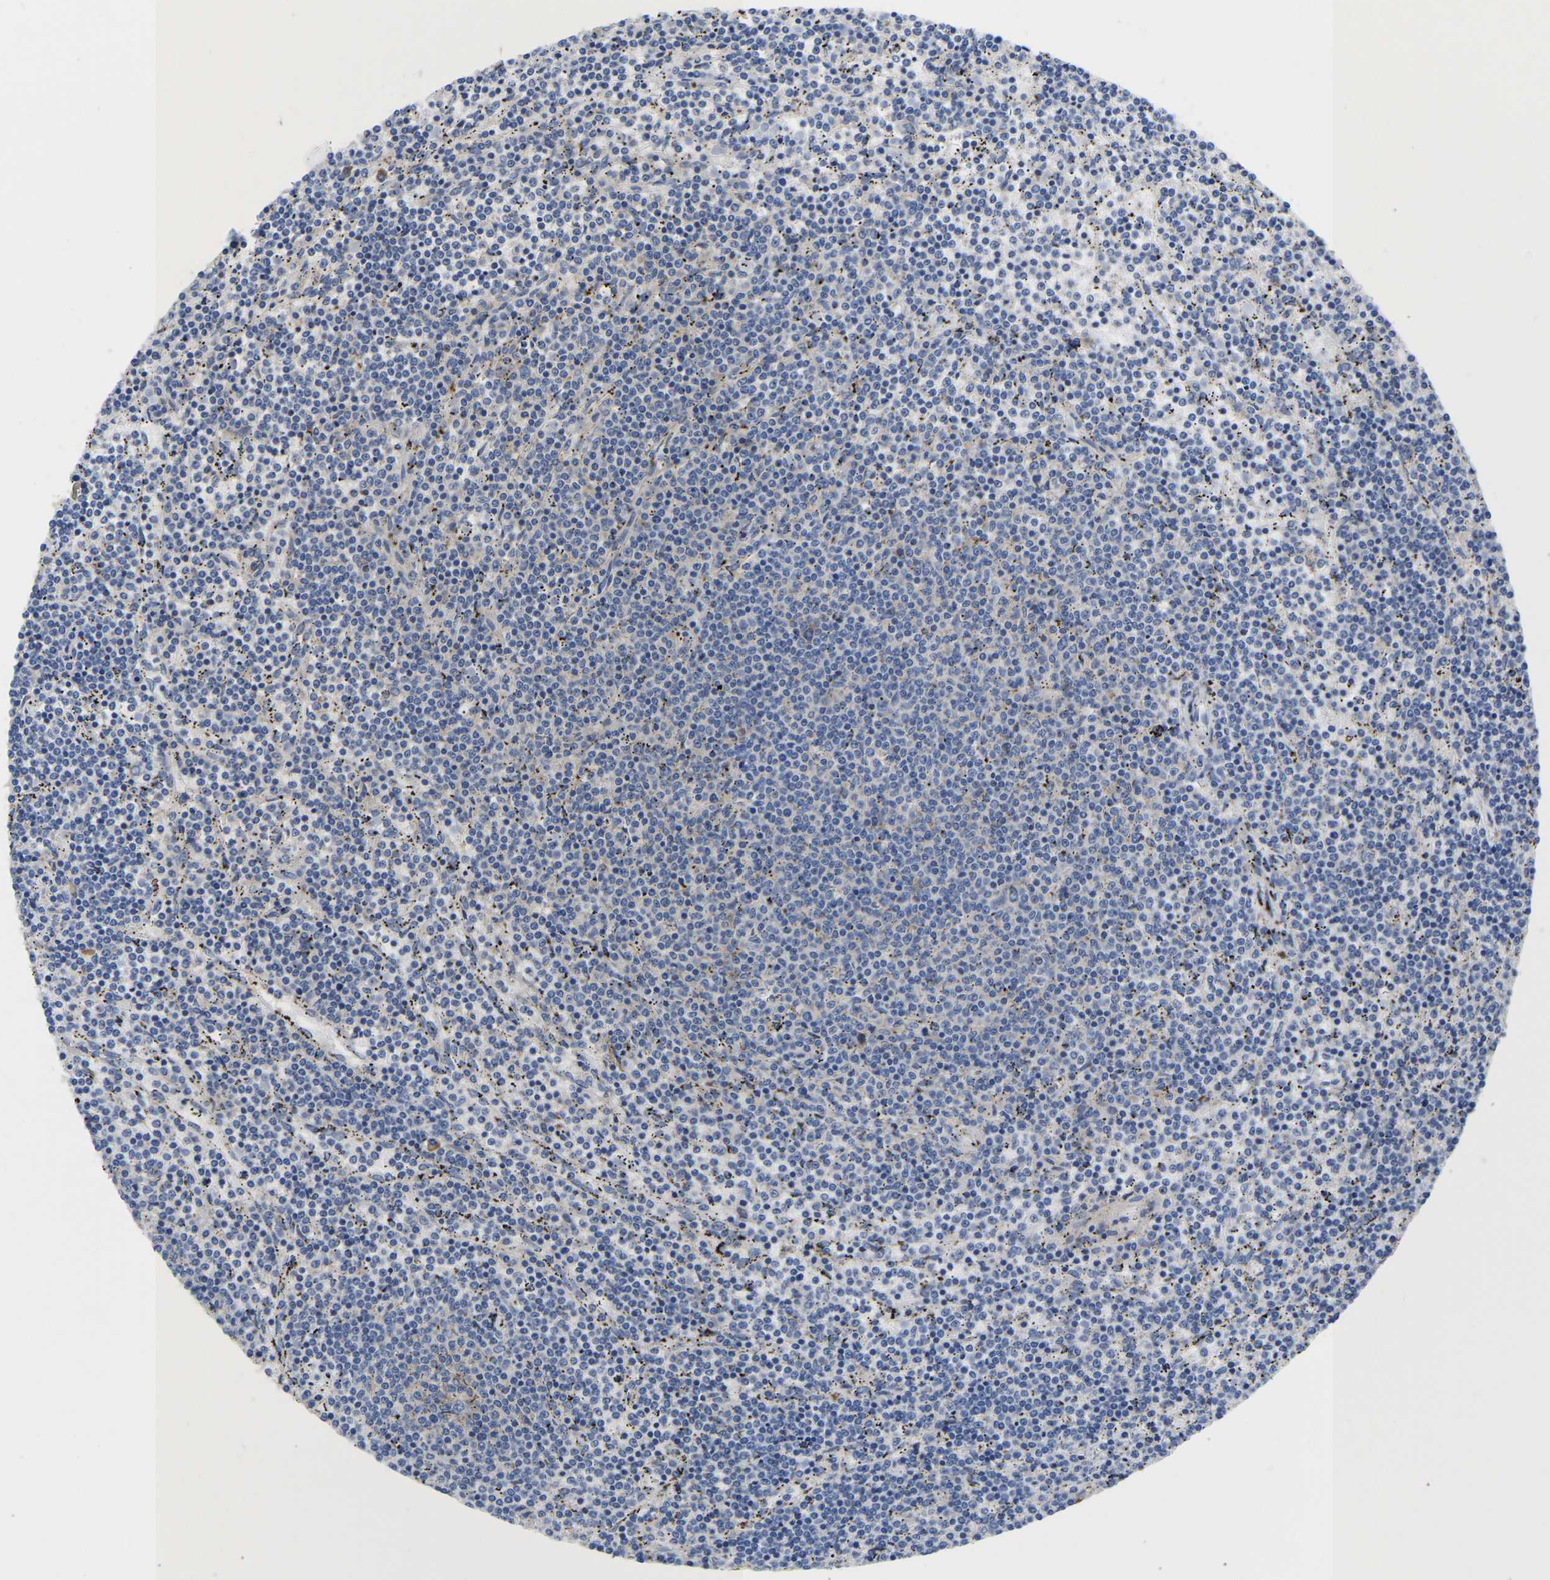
{"staining": {"intensity": "negative", "quantity": "none", "location": "none"}, "tissue": "lymphoma", "cell_type": "Tumor cells", "image_type": "cancer", "snomed": [{"axis": "morphology", "description": "Malignant lymphoma, non-Hodgkin's type, Low grade"}, {"axis": "topography", "description": "Spleen"}], "caption": "Image shows no significant protein expression in tumor cells of malignant lymphoma, non-Hodgkin's type (low-grade).", "gene": "ABCA10", "patient": {"sex": "female", "age": 50}}